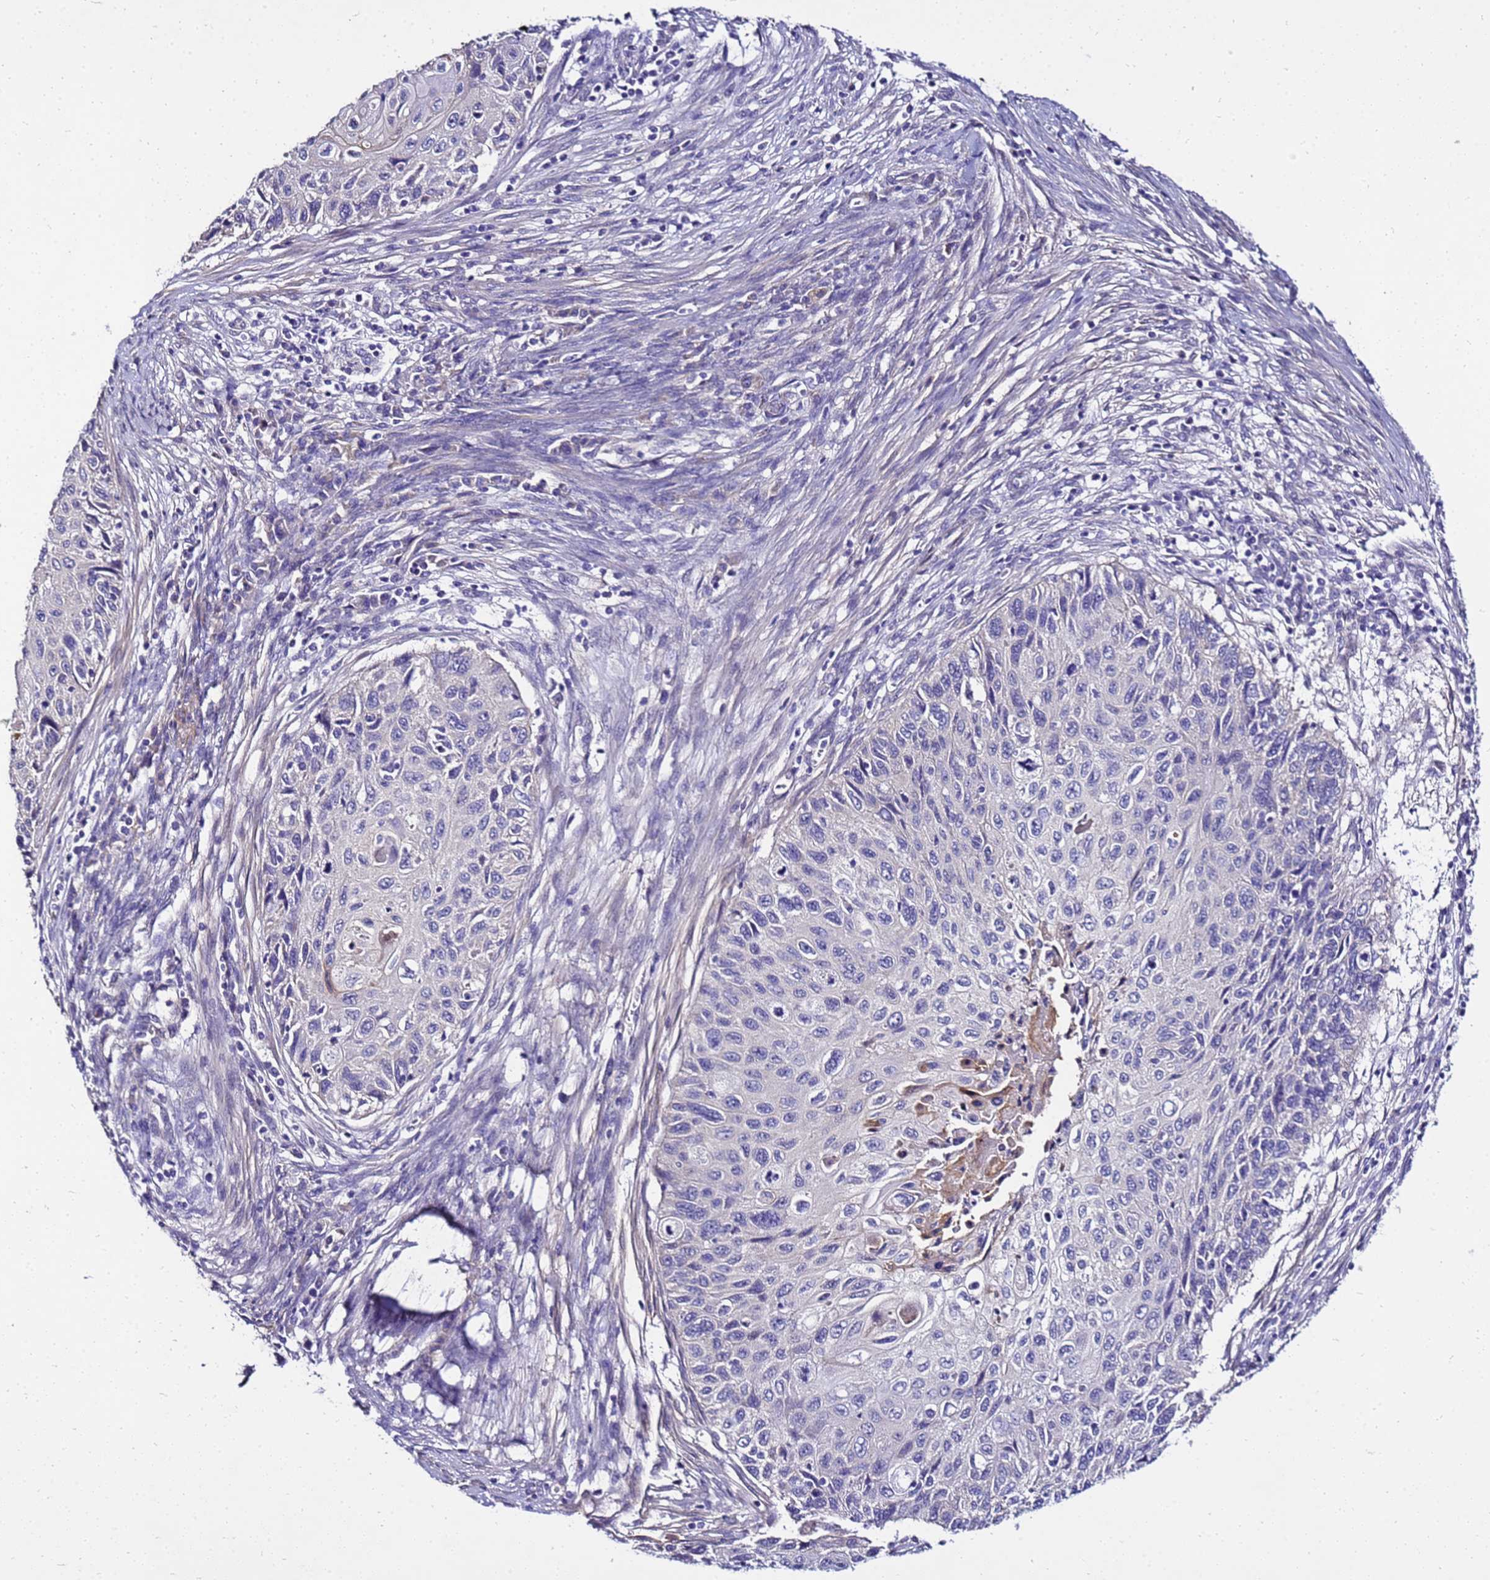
{"staining": {"intensity": "negative", "quantity": "none", "location": "none"}, "tissue": "cervical cancer", "cell_type": "Tumor cells", "image_type": "cancer", "snomed": [{"axis": "morphology", "description": "Squamous cell carcinoma, NOS"}, {"axis": "topography", "description": "Cervix"}], "caption": "A high-resolution histopathology image shows immunohistochemistry (IHC) staining of cervical cancer, which exhibits no significant expression in tumor cells.", "gene": "FAM166B", "patient": {"sex": "female", "age": 70}}